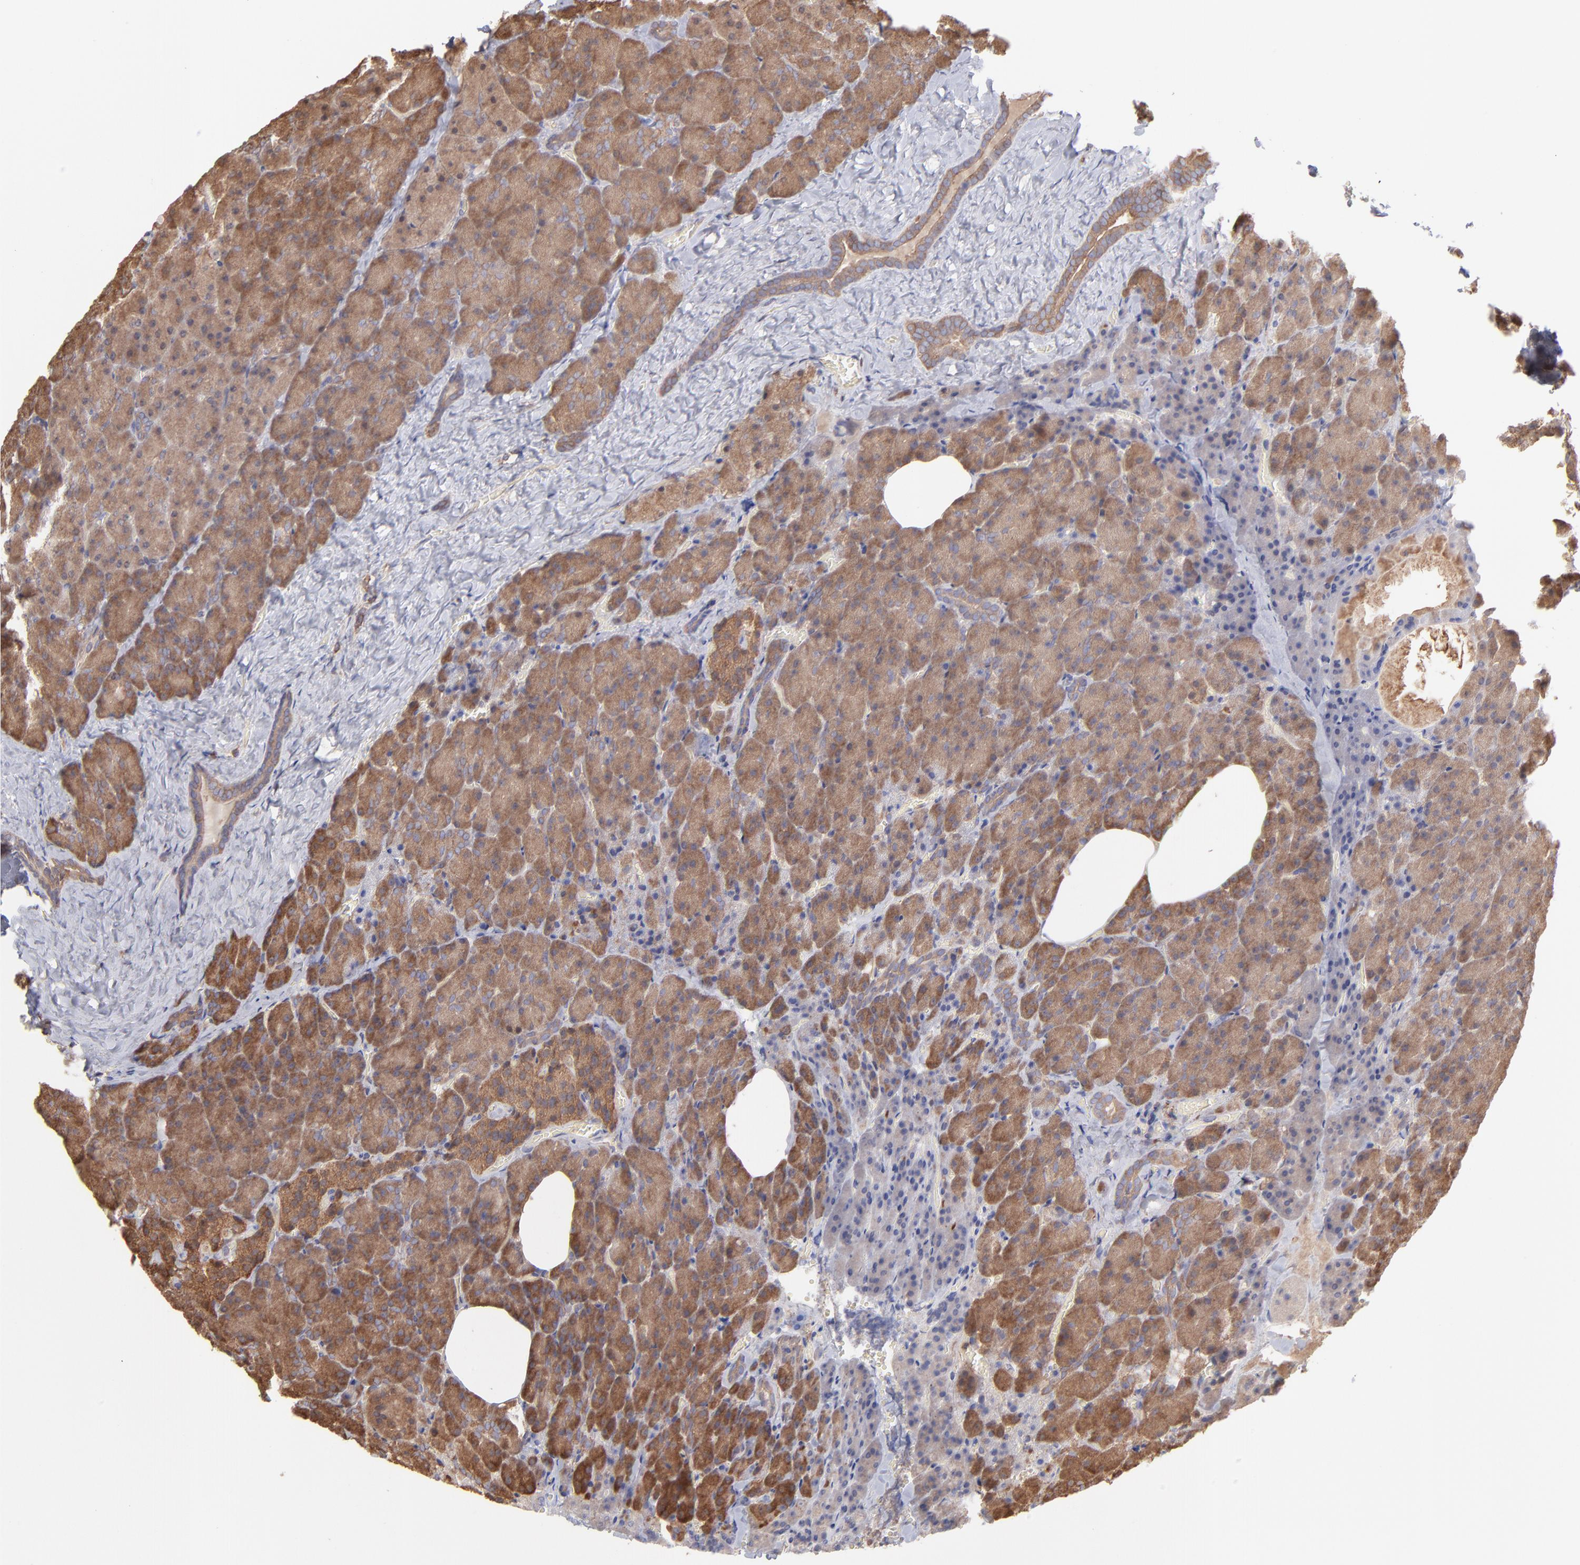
{"staining": {"intensity": "strong", "quantity": ">75%", "location": "cytoplasmic/membranous"}, "tissue": "carcinoid", "cell_type": "Tumor cells", "image_type": "cancer", "snomed": [{"axis": "morphology", "description": "Normal tissue, NOS"}, {"axis": "morphology", "description": "Carcinoid, malignant, NOS"}, {"axis": "topography", "description": "Pancreas"}], "caption": "The photomicrograph reveals a brown stain indicating the presence of a protein in the cytoplasmic/membranous of tumor cells in carcinoid (malignant). The staining is performed using DAB (3,3'-diaminobenzidine) brown chromogen to label protein expression. The nuclei are counter-stained blue using hematoxylin.", "gene": "MAP2K2", "patient": {"sex": "female", "age": 35}}